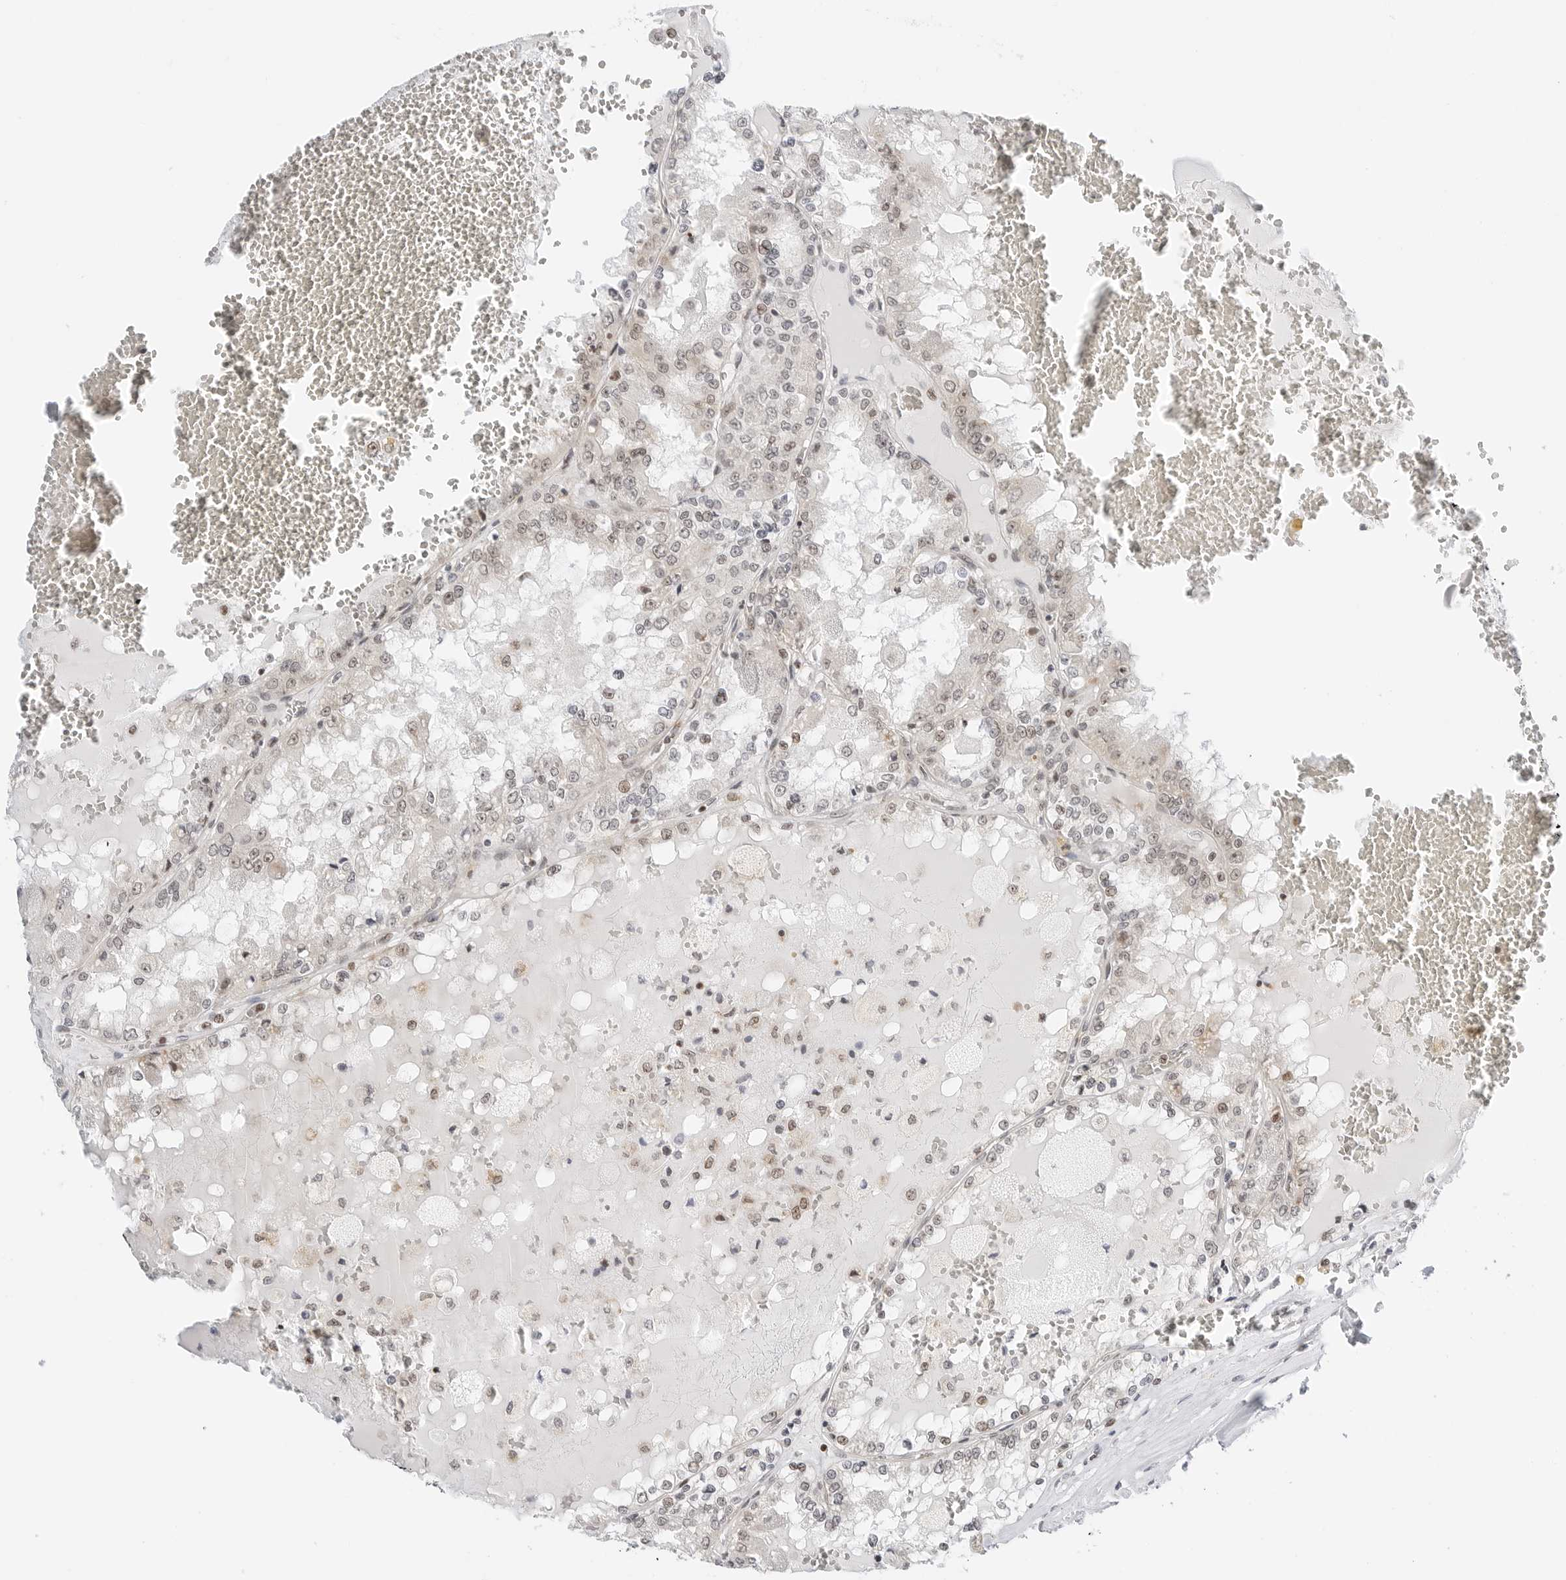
{"staining": {"intensity": "weak", "quantity": "<25%", "location": "nuclear"}, "tissue": "renal cancer", "cell_type": "Tumor cells", "image_type": "cancer", "snomed": [{"axis": "morphology", "description": "Adenocarcinoma, NOS"}, {"axis": "topography", "description": "Kidney"}], "caption": "Tumor cells are negative for protein expression in human renal cancer. Brightfield microscopy of immunohistochemistry stained with DAB (3,3'-diaminobenzidine) (brown) and hematoxylin (blue), captured at high magnification.", "gene": "RIMKLA", "patient": {"sex": "female", "age": 56}}